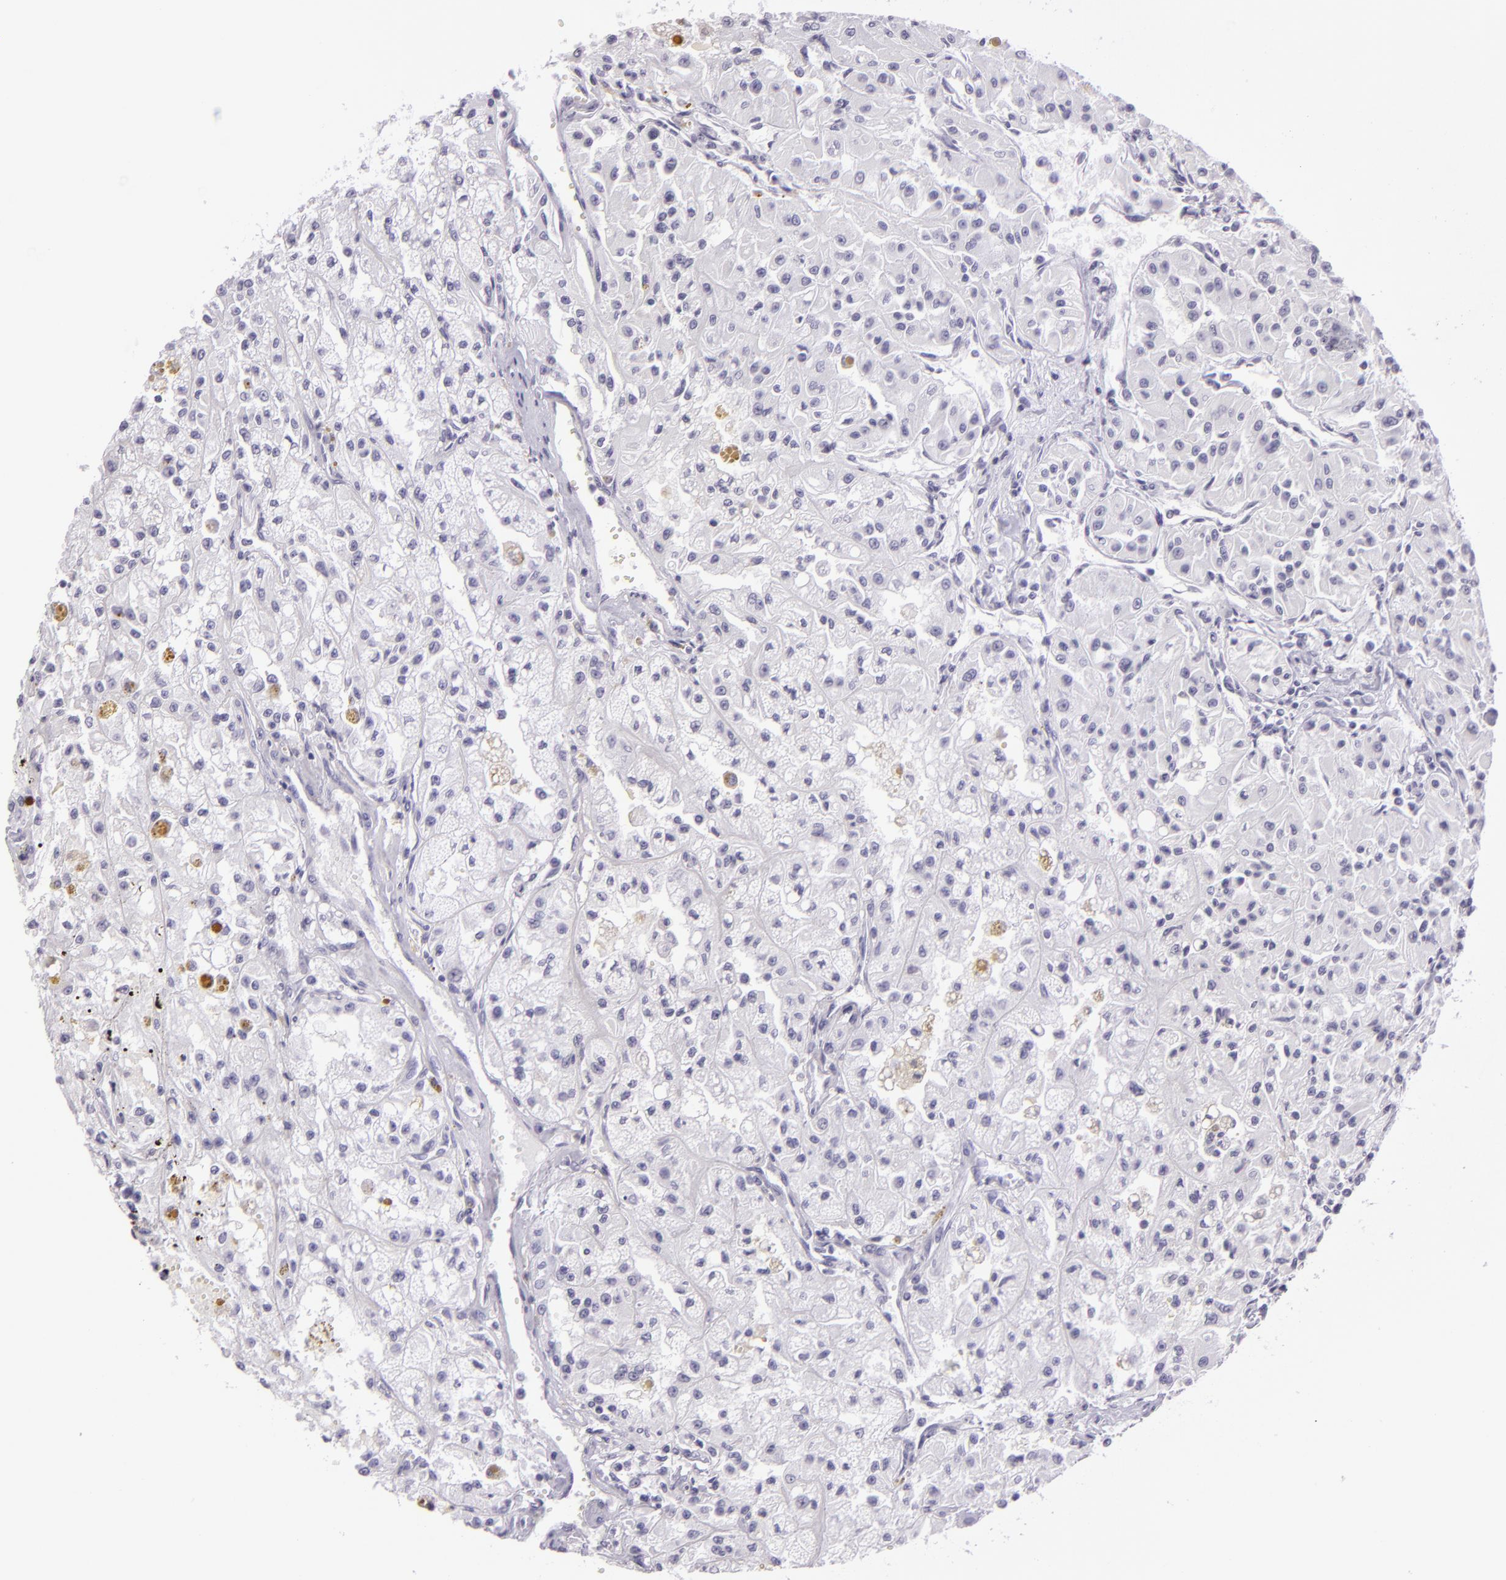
{"staining": {"intensity": "negative", "quantity": "none", "location": "none"}, "tissue": "renal cancer", "cell_type": "Tumor cells", "image_type": "cancer", "snomed": [{"axis": "morphology", "description": "Adenocarcinoma, NOS"}, {"axis": "topography", "description": "Kidney"}], "caption": "High magnification brightfield microscopy of renal adenocarcinoma stained with DAB (3,3'-diaminobenzidine) (brown) and counterstained with hematoxylin (blue): tumor cells show no significant staining.", "gene": "MUC6", "patient": {"sex": "male", "age": 78}}